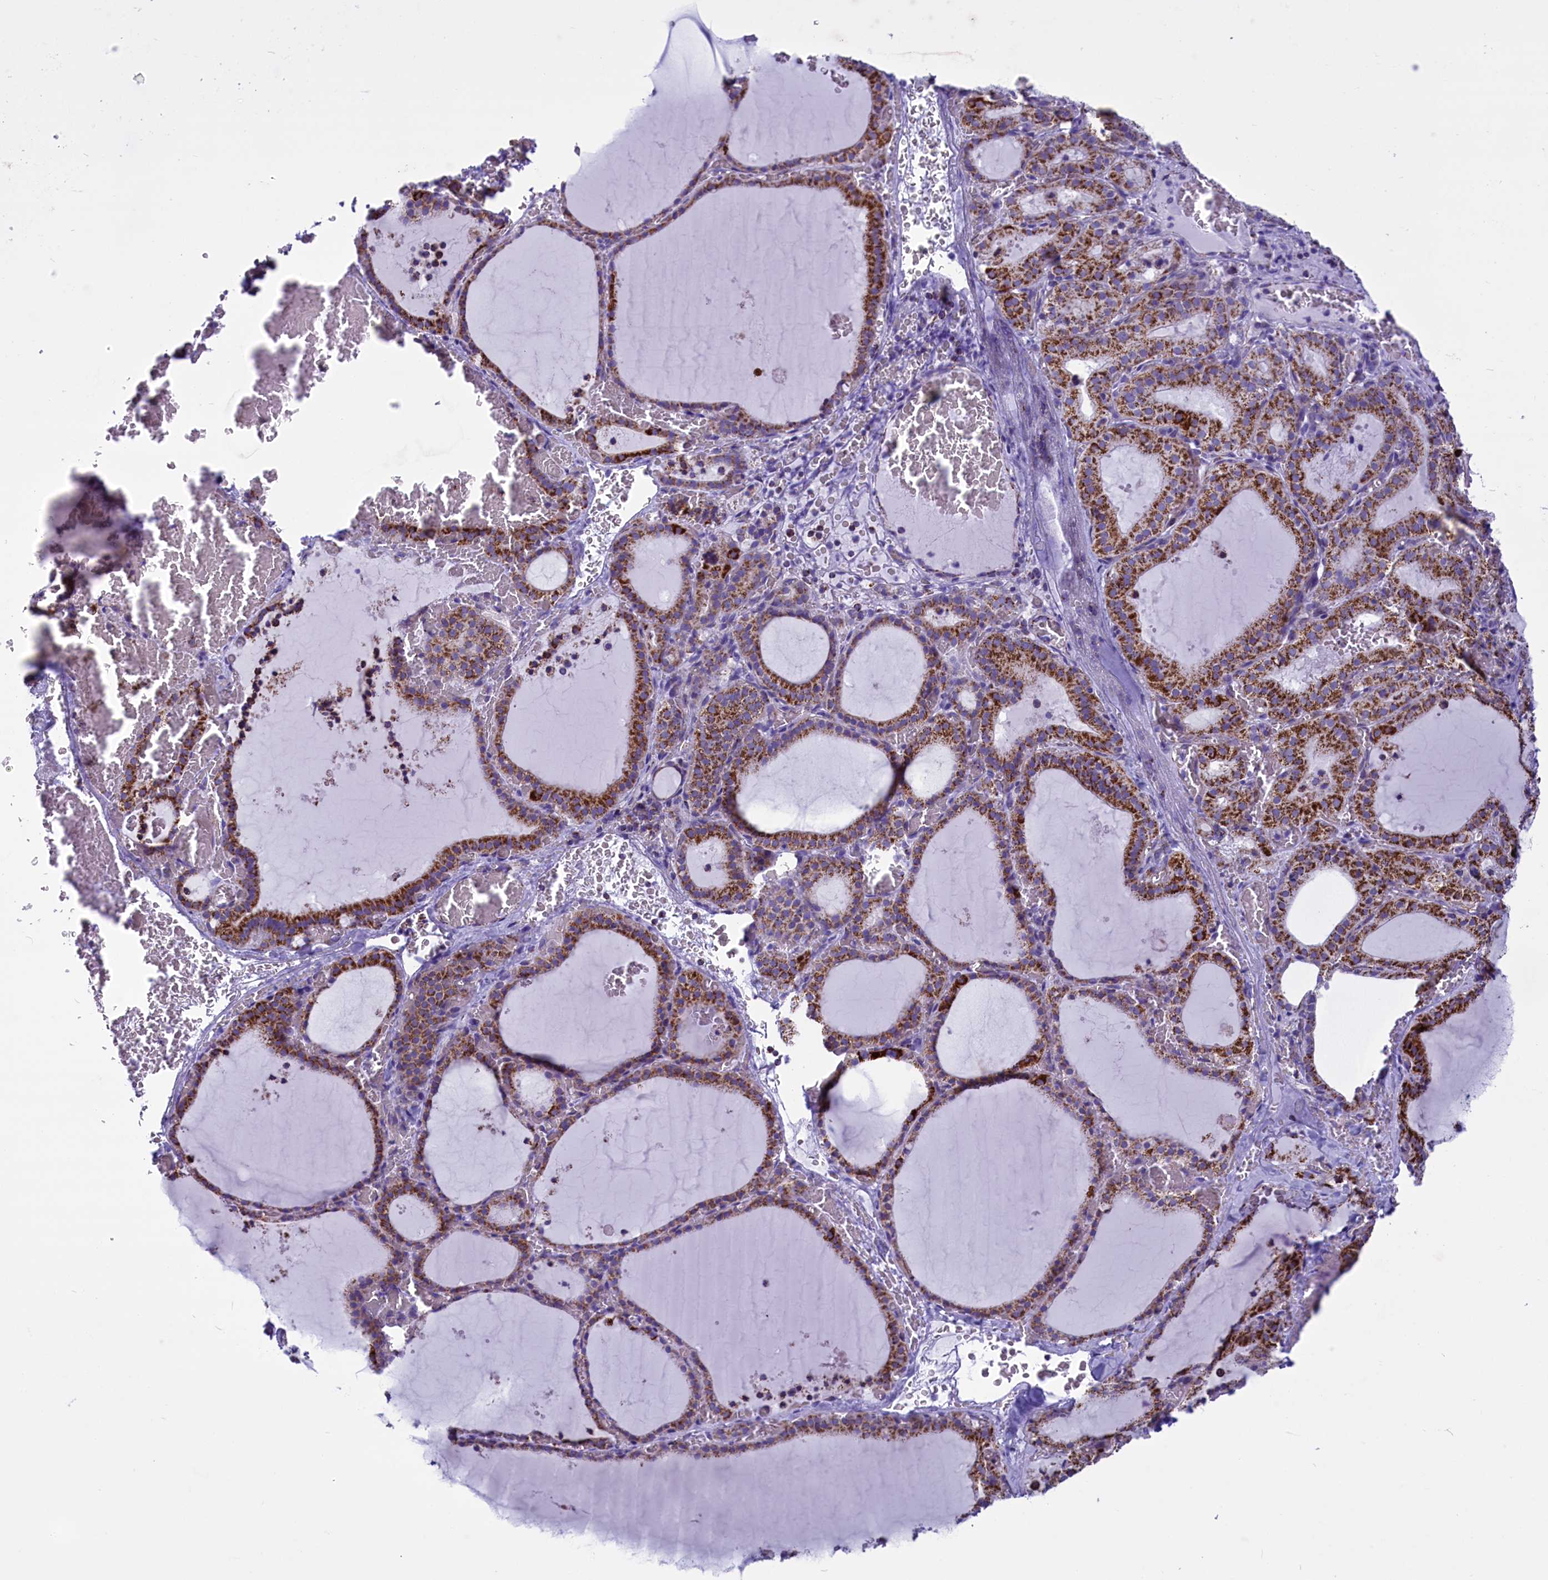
{"staining": {"intensity": "moderate", "quantity": "25%-75%", "location": "cytoplasmic/membranous"}, "tissue": "thyroid gland", "cell_type": "Glandular cells", "image_type": "normal", "snomed": [{"axis": "morphology", "description": "Normal tissue, NOS"}, {"axis": "topography", "description": "Thyroid gland"}], "caption": "Immunohistochemistry photomicrograph of benign thyroid gland: human thyroid gland stained using immunohistochemistry exhibits medium levels of moderate protein expression localized specifically in the cytoplasmic/membranous of glandular cells, appearing as a cytoplasmic/membranous brown color.", "gene": "ICA1L", "patient": {"sex": "female", "age": 39}}